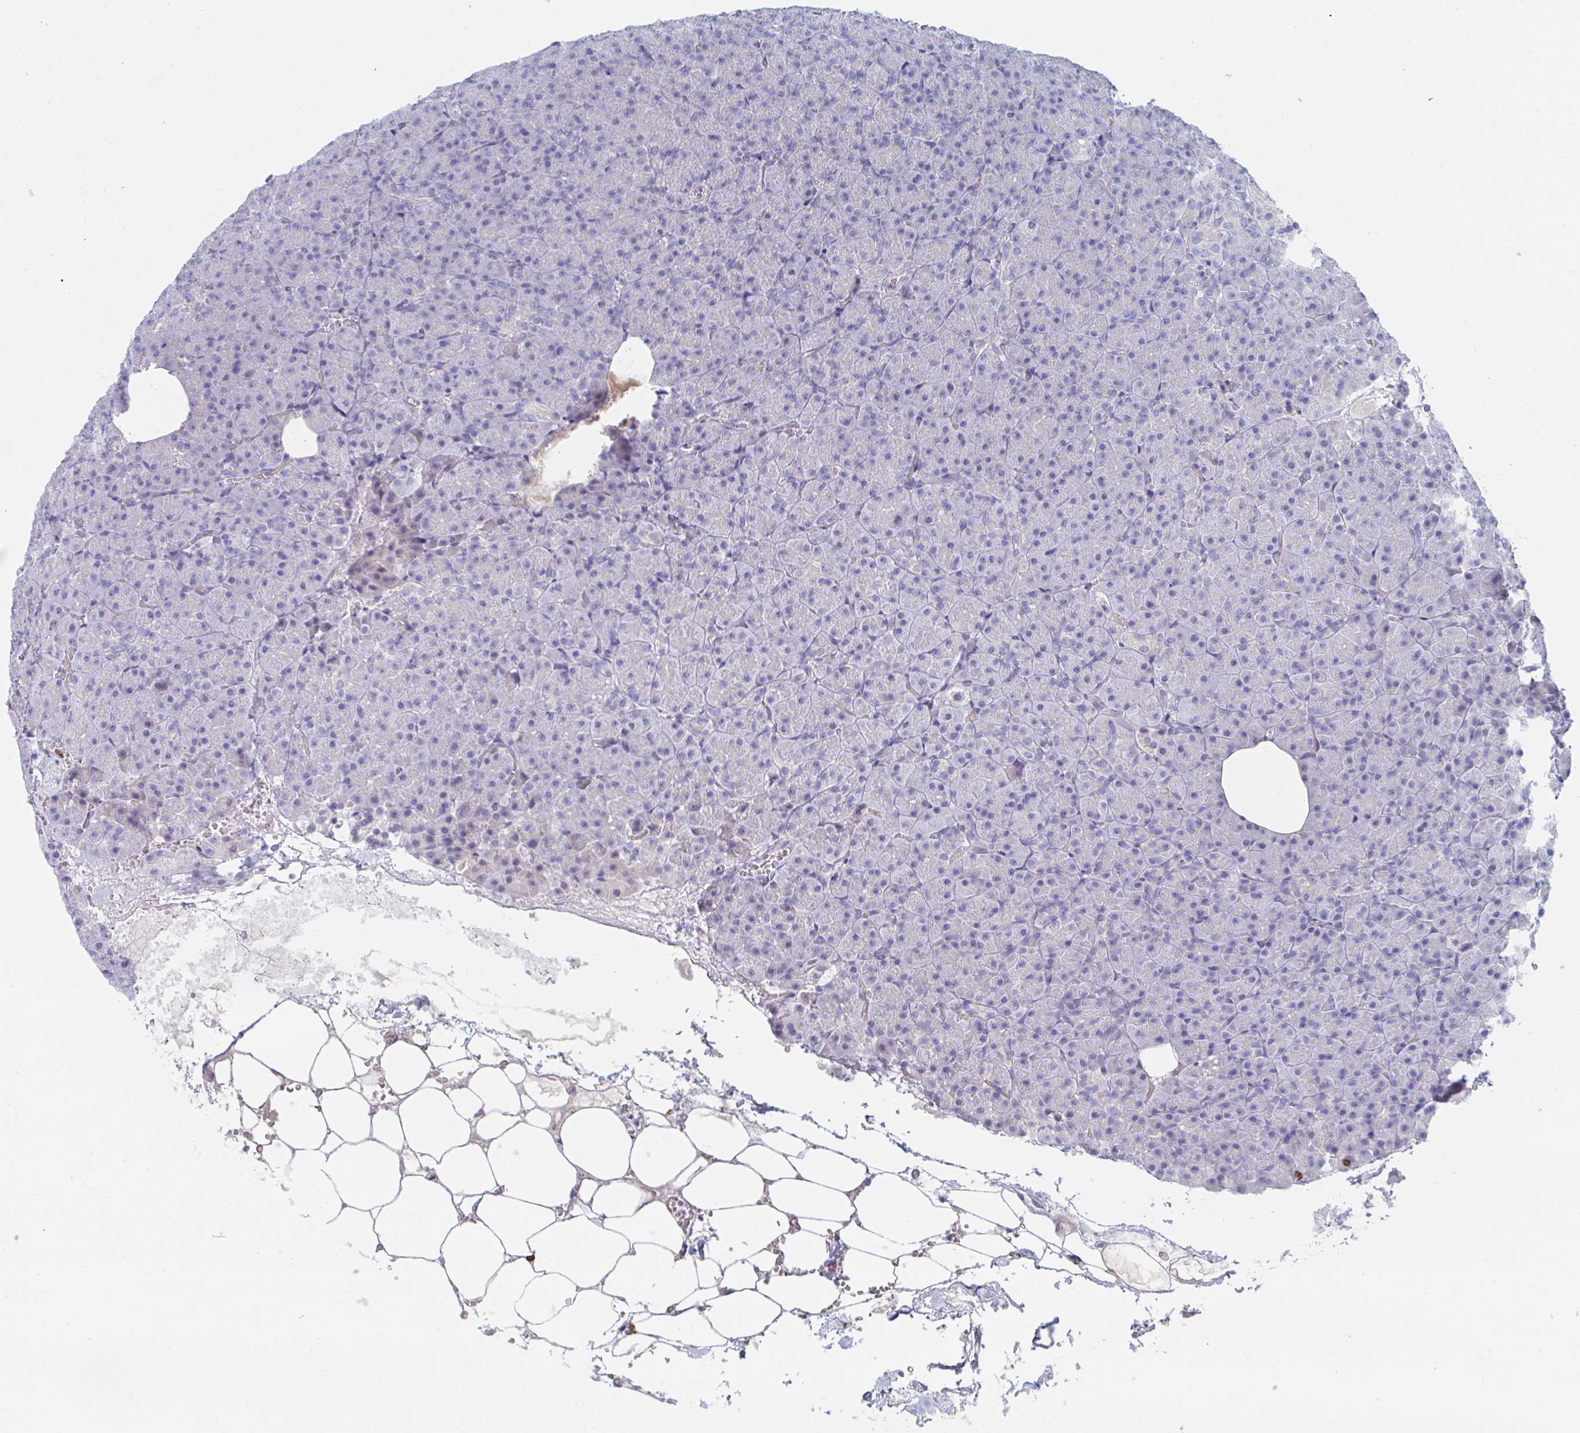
{"staining": {"intensity": "negative", "quantity": "none", "location": "none"}, "tissue": "pancreas", "cell_type": "Exocrine glandular cells", "image_type": "normal", "snomed": [{"axis": "morphology", "description": "Normal tissue, NOS"}, {"axis": "topography", "description": "Pancreas"}], "caption": "The micrograph exhibits no staining of exocrine glandular cells in benign pancreas.", "gene": "TNFAIP6", "patient": {"sex": "female", "age": 74}}